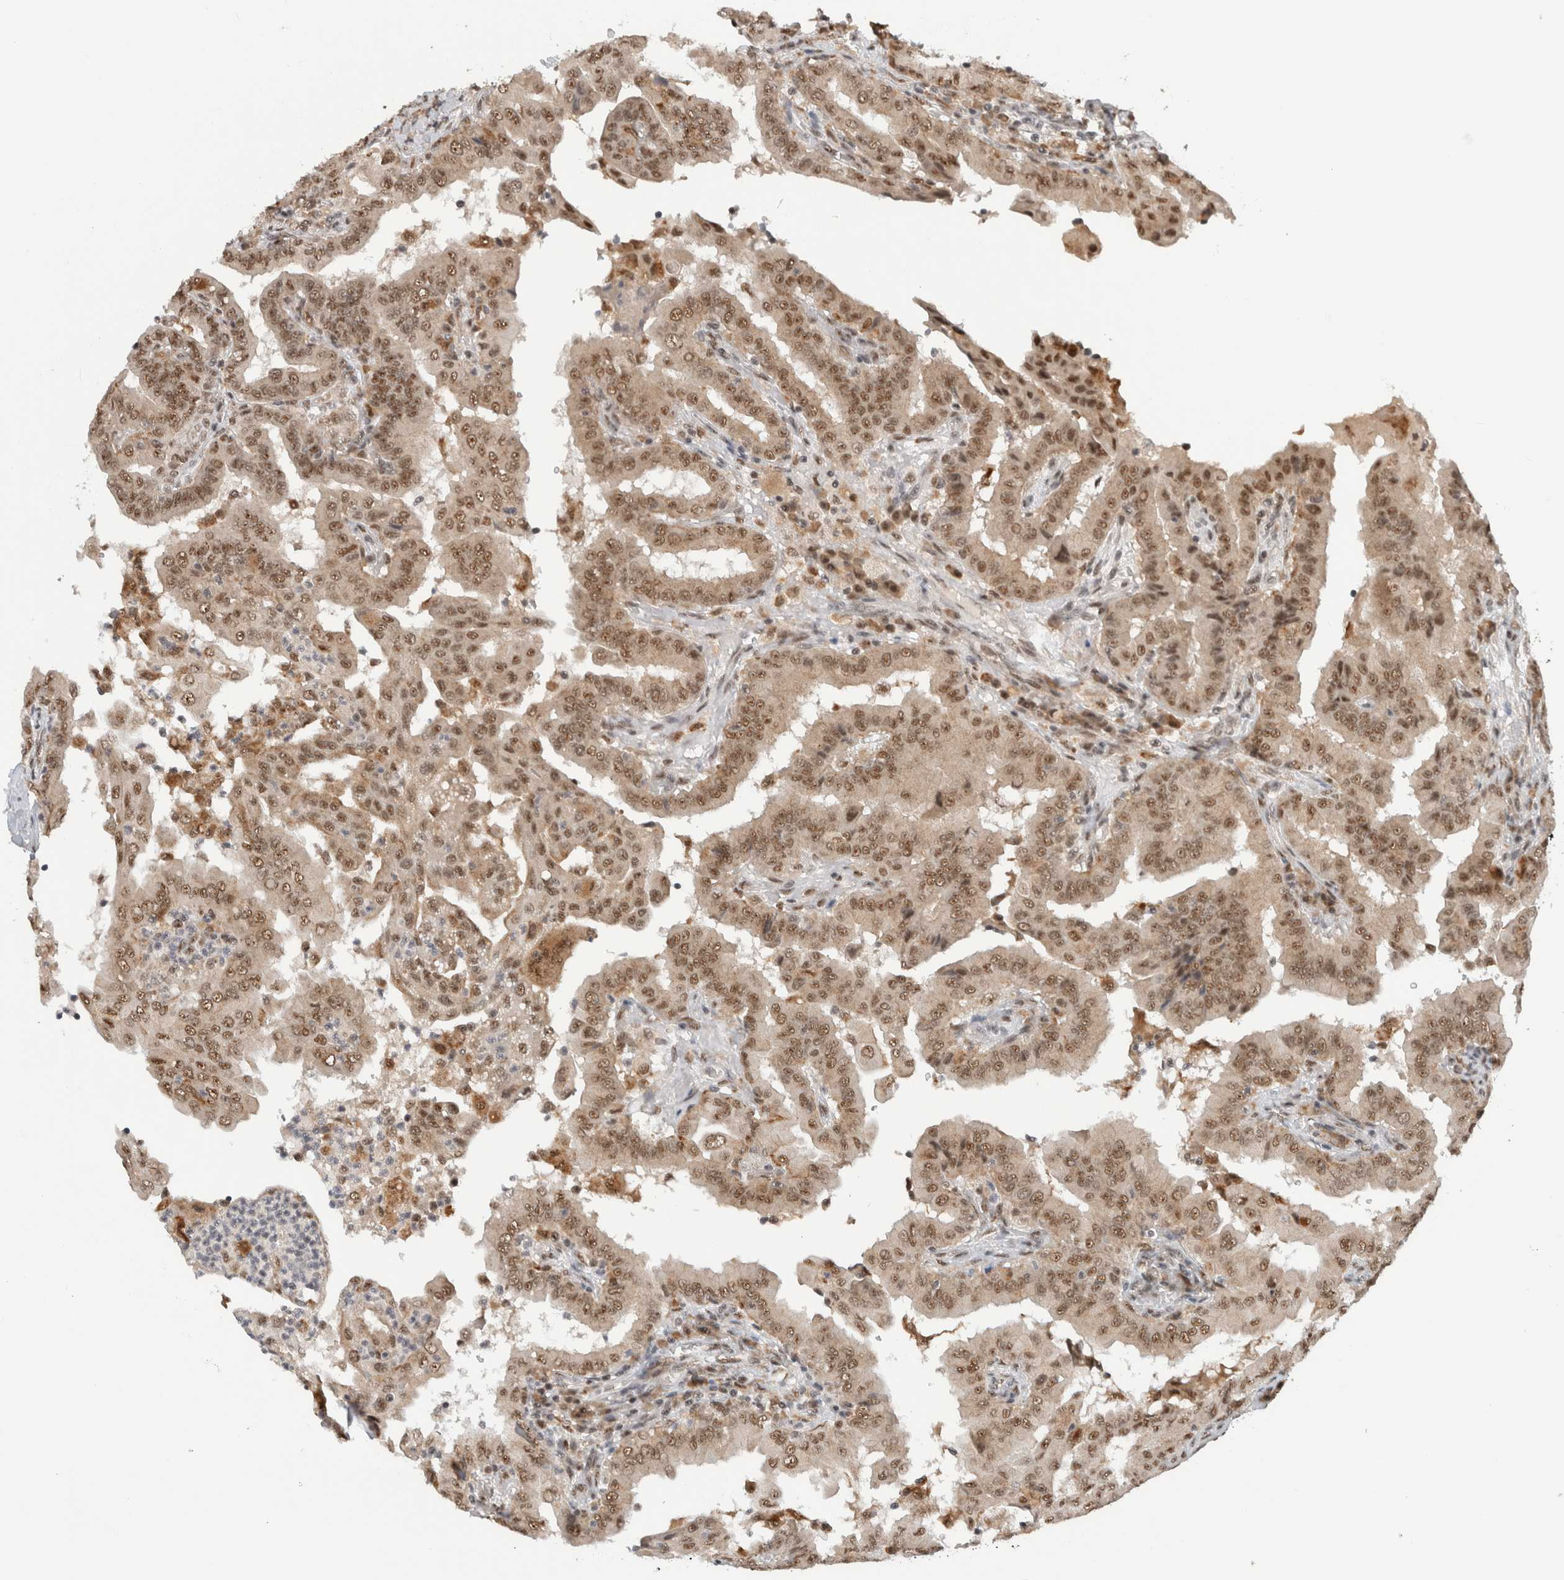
{"staining": {"intensity": "moderate", "quantity": ">75%", "location": "nuclear"}, "tissue": "thyroid cancer", "cell_type": "Tumor cells", "image_type": "cancer", "snomed": [{"axis": "morphology", "description": "Papillary adenocarcinoma, NOS"}, {"axis": "topography", "description": "Thyroid gland"}], "caption": "Immunohistochemistry (IHC) (DAB) staining of thyroid cancer (papillary adenocarcinoma) demonstrates moderate nuclear protein positivity in about >75% of tumor cells.", "gene": "NCAPG2", "patient": {"sex": "male", "age": 33}}